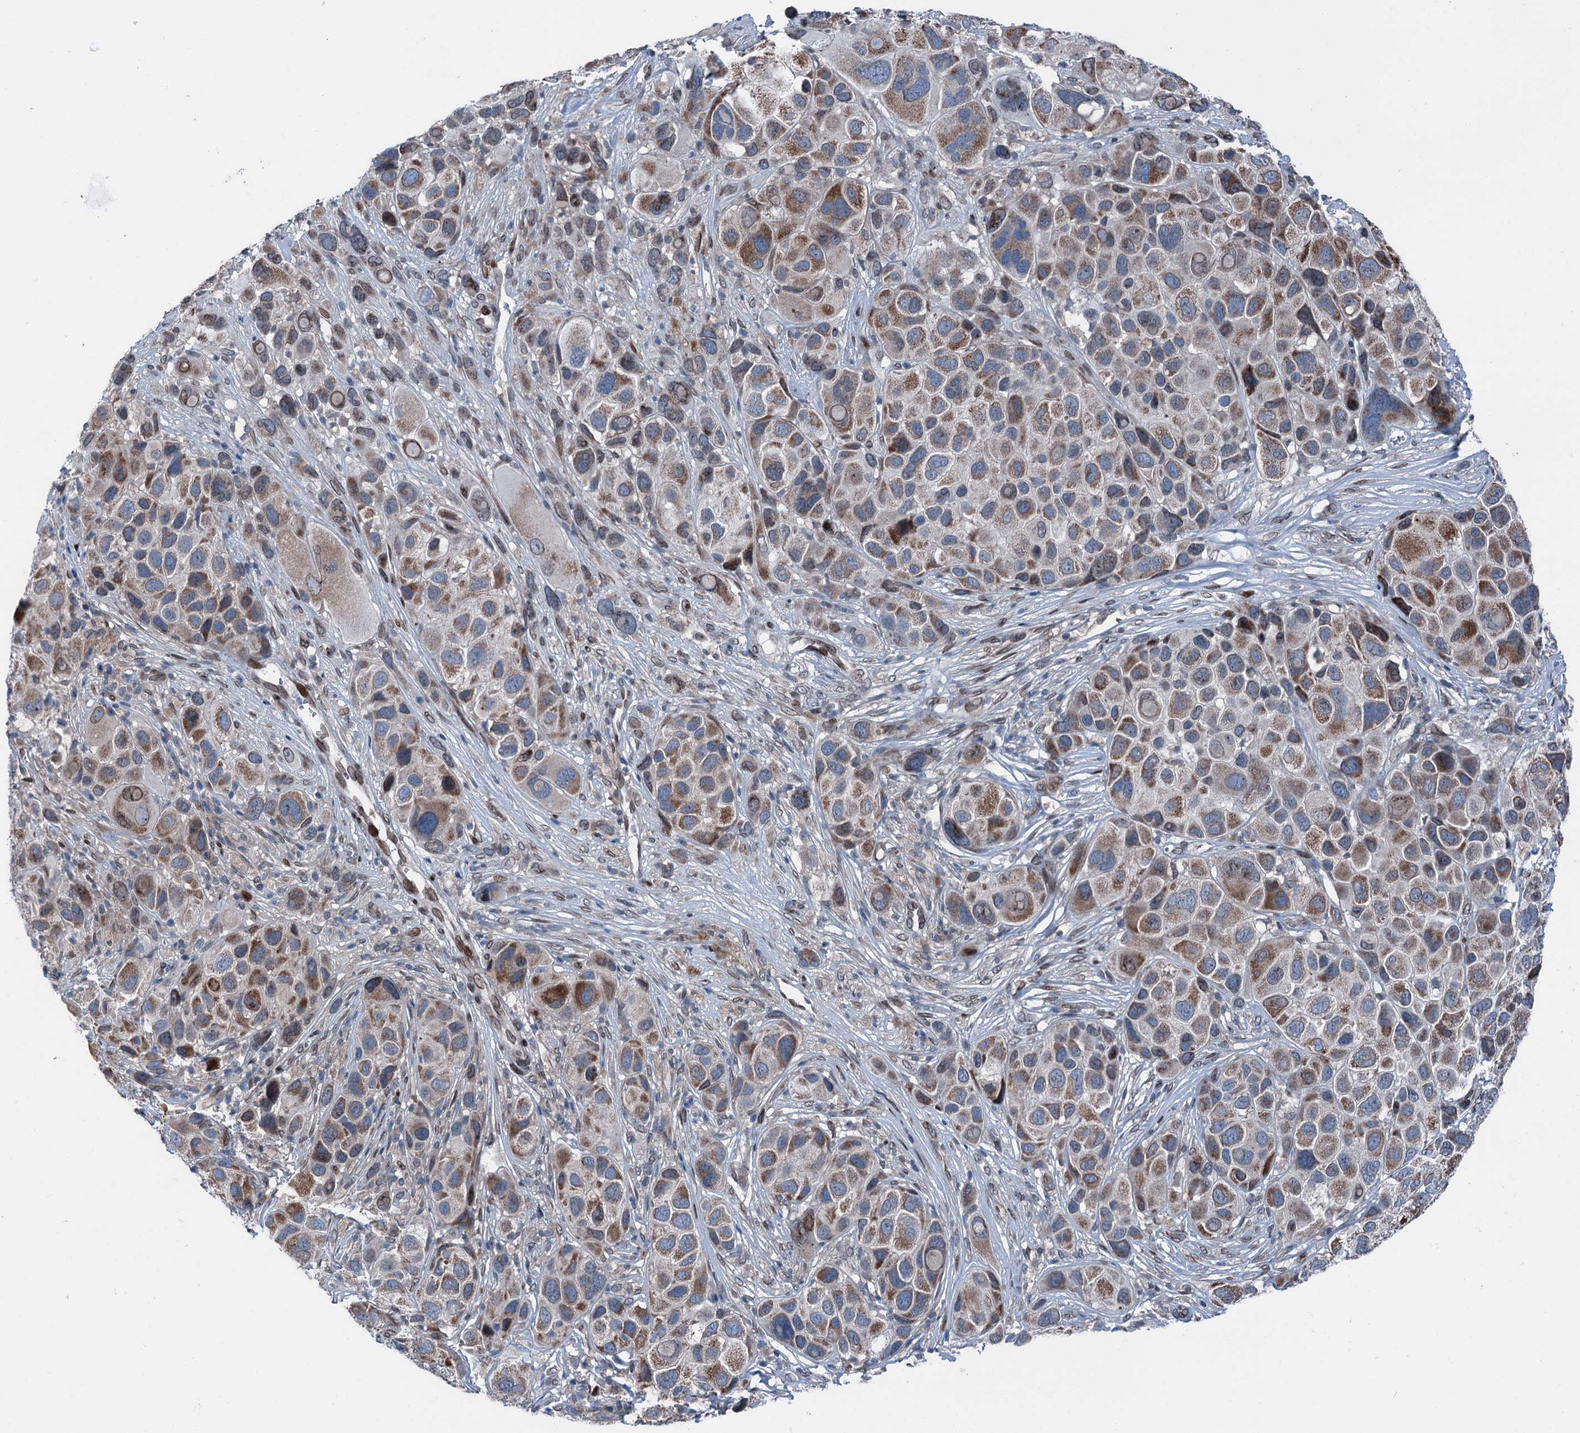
{"staining": {"intensity": "moderate", "quantity": ">75%", "location": "cytoplasmic/membranous,nuclear"}, "tissue": "melanoma", "cell_type": "Tumor cells", "image_type": "cancer", "snomed": [{"axis": "morphology", "description": "Malignant melanoma, NOS"}, {"axis": "topography", "description": "Skin of trunk"}], "caption": "Melanoma stained with immunohistochemistry shows moderate cytoplasmic/membranous and nuclear expression in about >75% of tumor cells.", "gene": "MRPL14", "patient": {"sex": "male", "age": 71}}